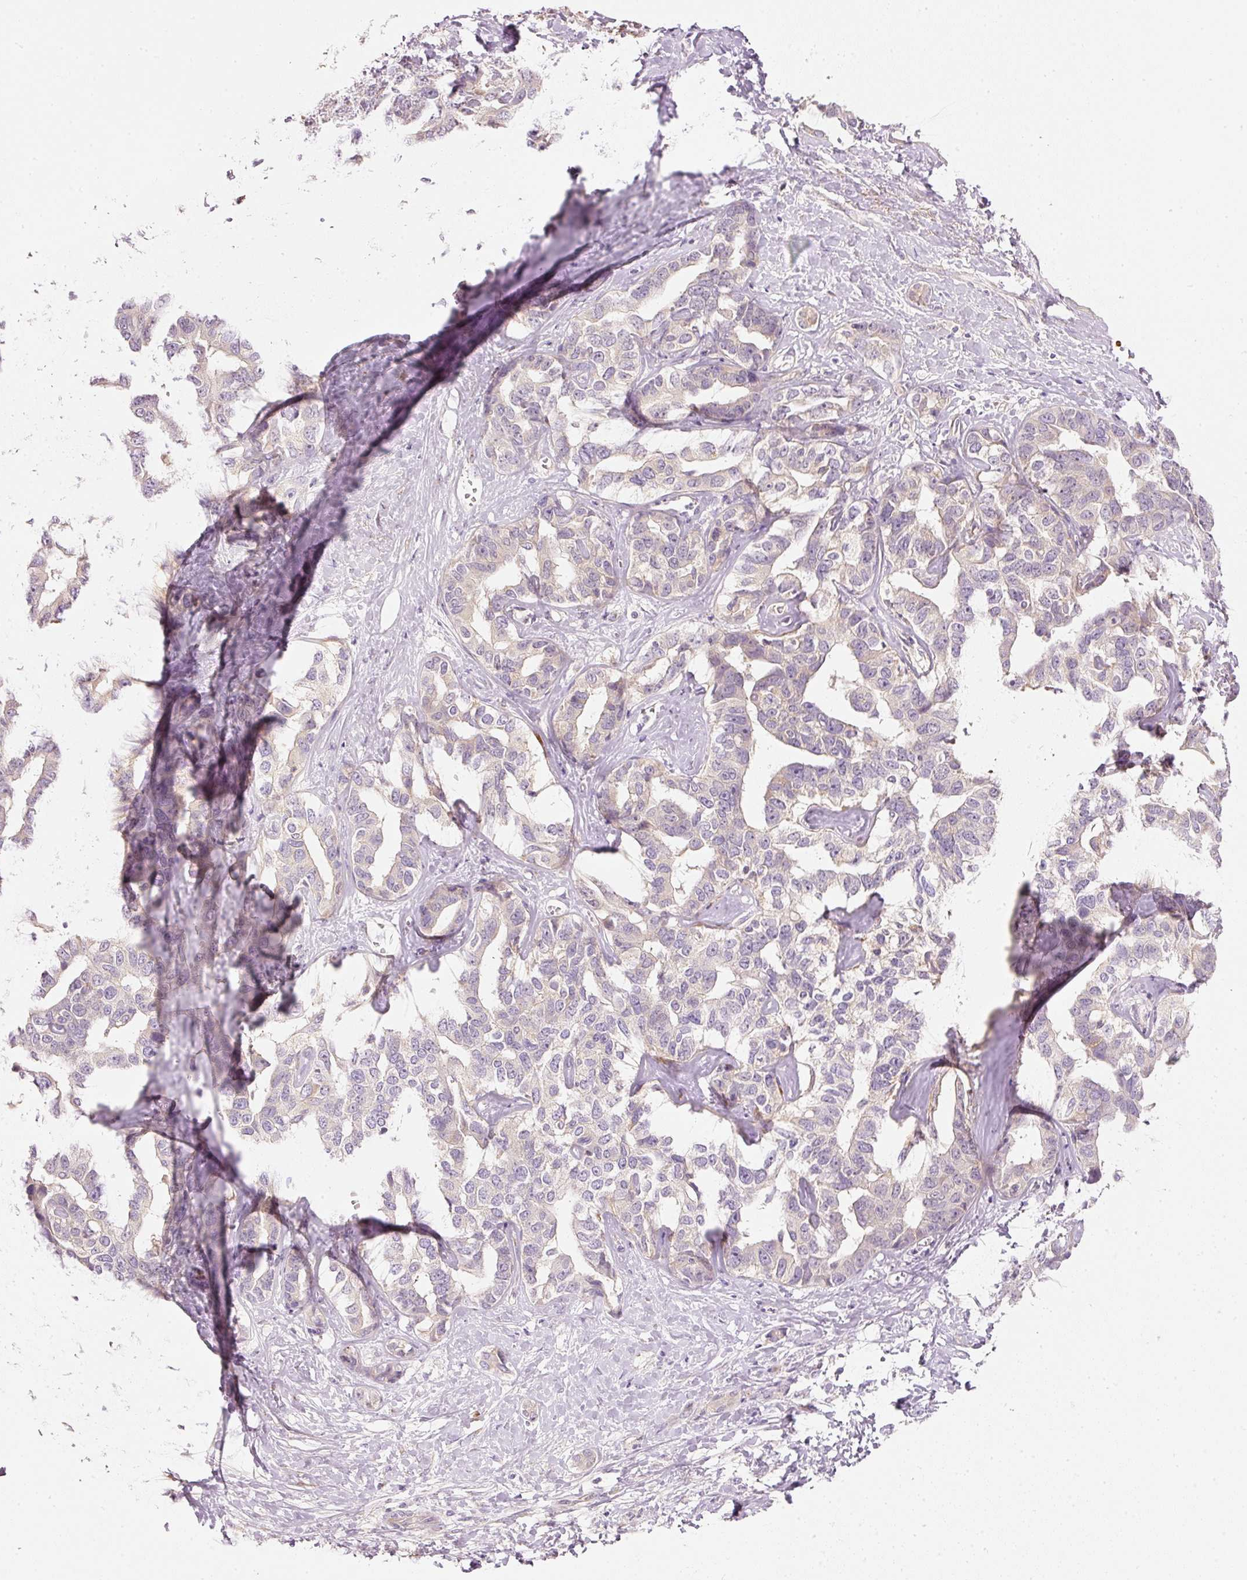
{"staining": {"intensity": "negative", "quantity": "none", "location": "none"}, "tissue": "liver cancer", "cell_type": "Tumor cells", "image_type": "cancer", "snomed": [{"axis": "morphology", "description": "Cholangiocarcinoma"}, {"axis": "topography", "description": "Liver"}], "caption": "An immunohistochemistry image of liver cancer is shown. There is no staining in tumor cells of liver cancer.", "gene": "RNF167", "patient": {"sex": "male", "age": 59}}